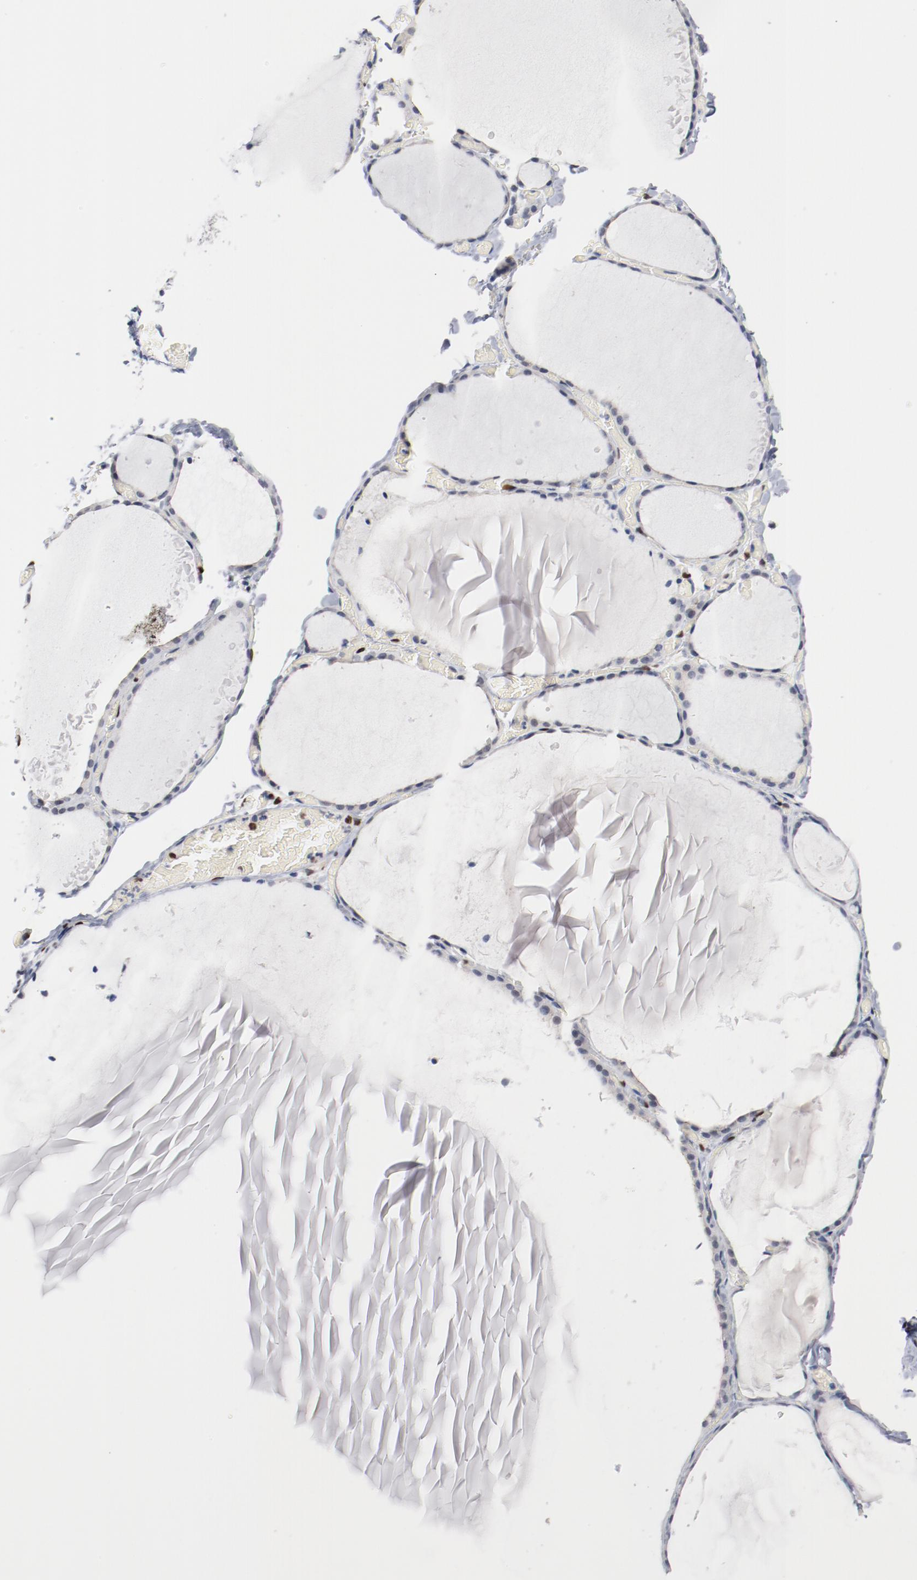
{"staining": {"intensity": "negative", "quantity": "none", "location": "none"}, "tissue": "thyroid gland", "cell_type": "Glandular cells", "image_type": "normal", "snomed": [{"axis": "morphology", "description": "Normal tissue, NOS"}, {"axis": "topography", "description": "Thyroid gland"}], "caption": "Immunohistochemistry of unremarkable thyroid gland demonstrates no expression in glandular cells. (DAB (3,3'-diaminobenzidine) immunohistochemistry (IHC), high magnification).", "gene": "ZEB2", "patient": {"sex": "female", "age": 22}}